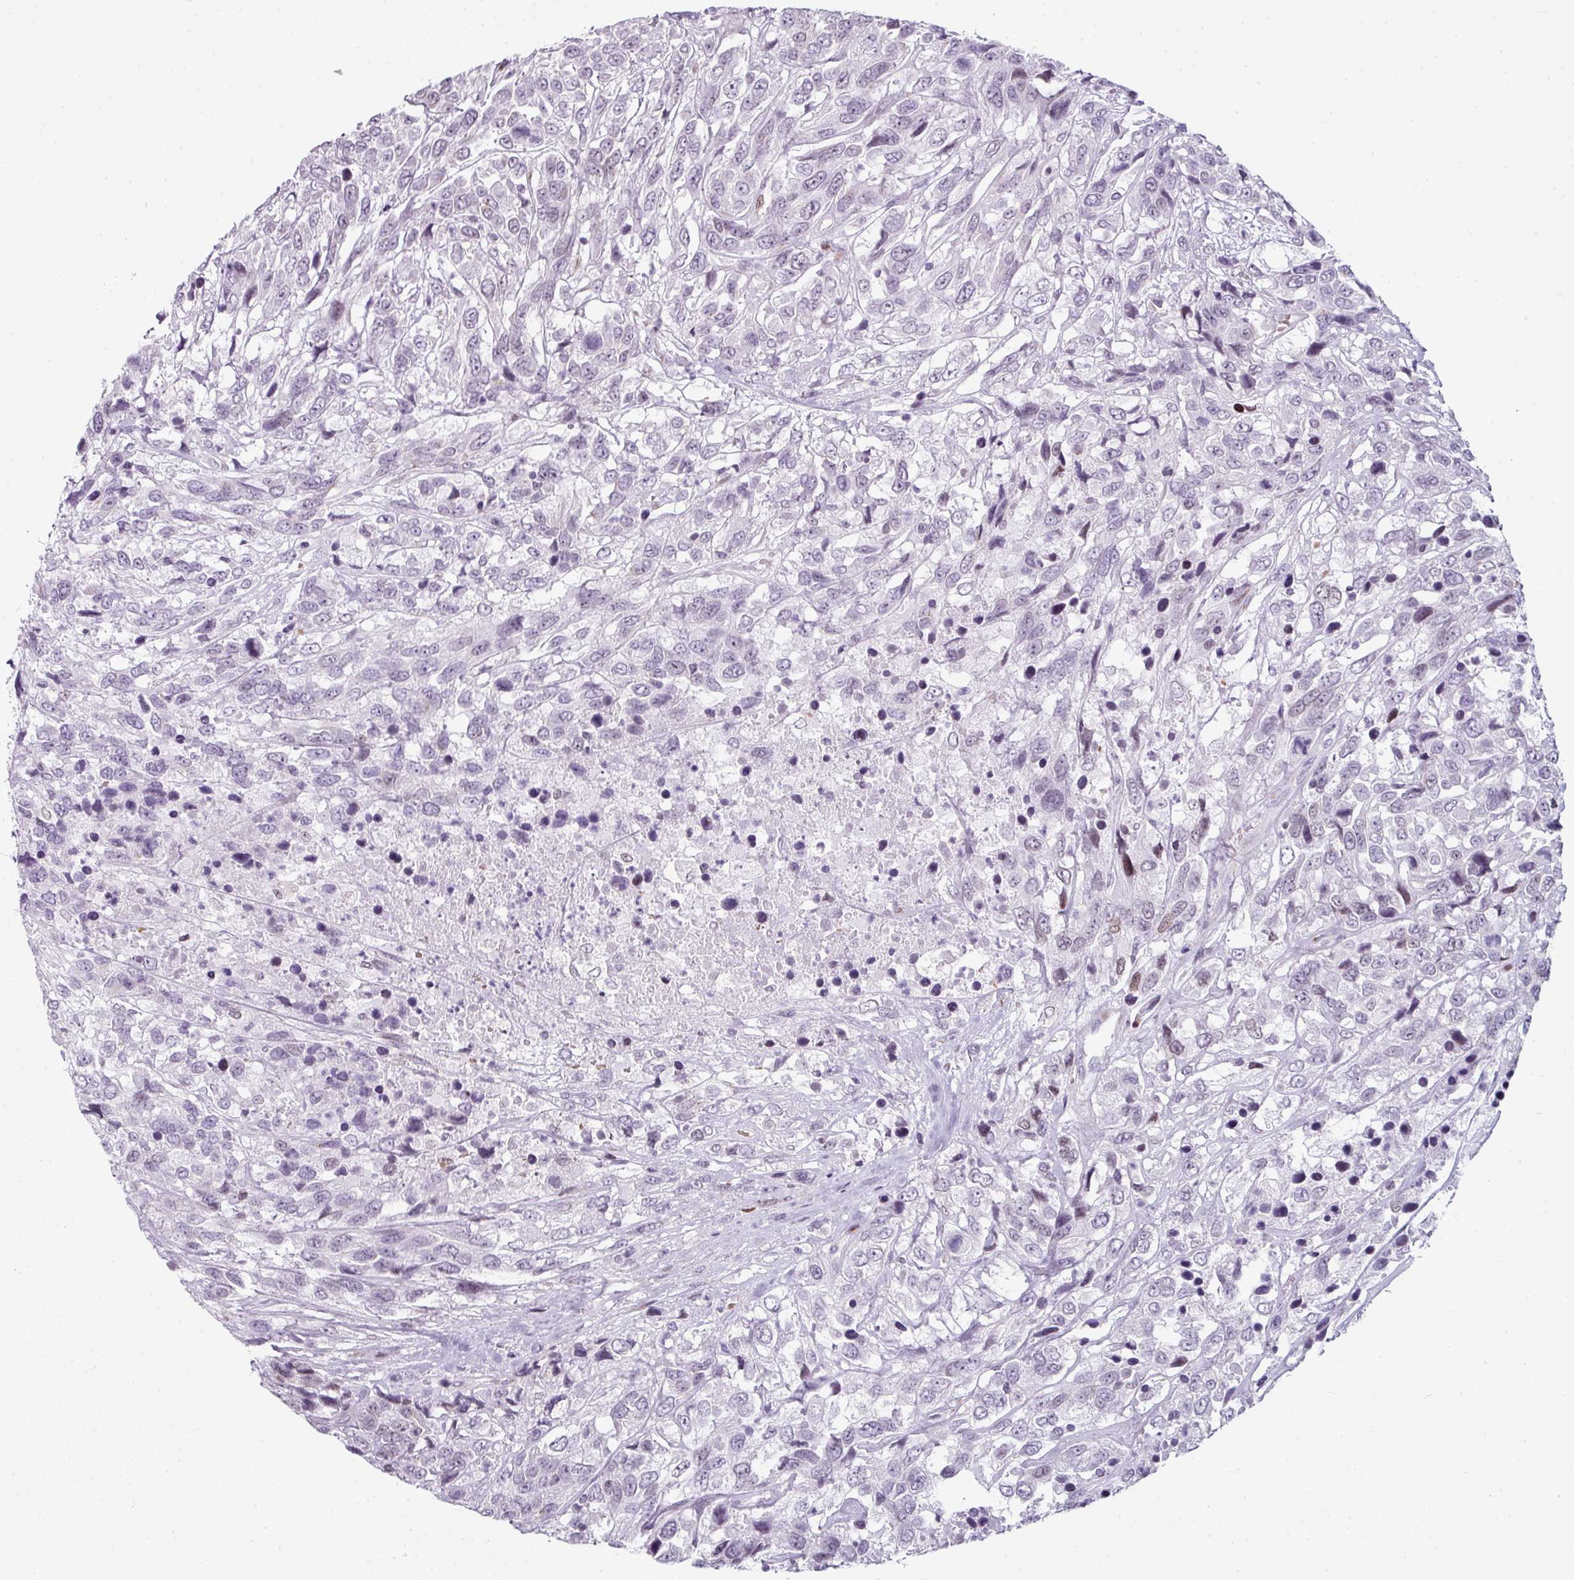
{"staining": {"intensity": "negative", "quantity": "none", "location": "none"}, "tissue": "urothelial cancer", "cell_type": "Tumor cells", "image_type": "cancer", "snomed": [{"axis": "morphology", "description": "Urothelial carcinoma, High grade"}, {"axis": "topography", "description": "Urinary bladder"}], "caption": "The image reveals no staining of tumor cells in urothelial cancer. (DAB (3,3'-diaminobenzidine) immunohistochemistry (IHC) with hematoxylin counter stain).", "gene": "SYT8", "patient": {"sex": "female", "age": 70}}